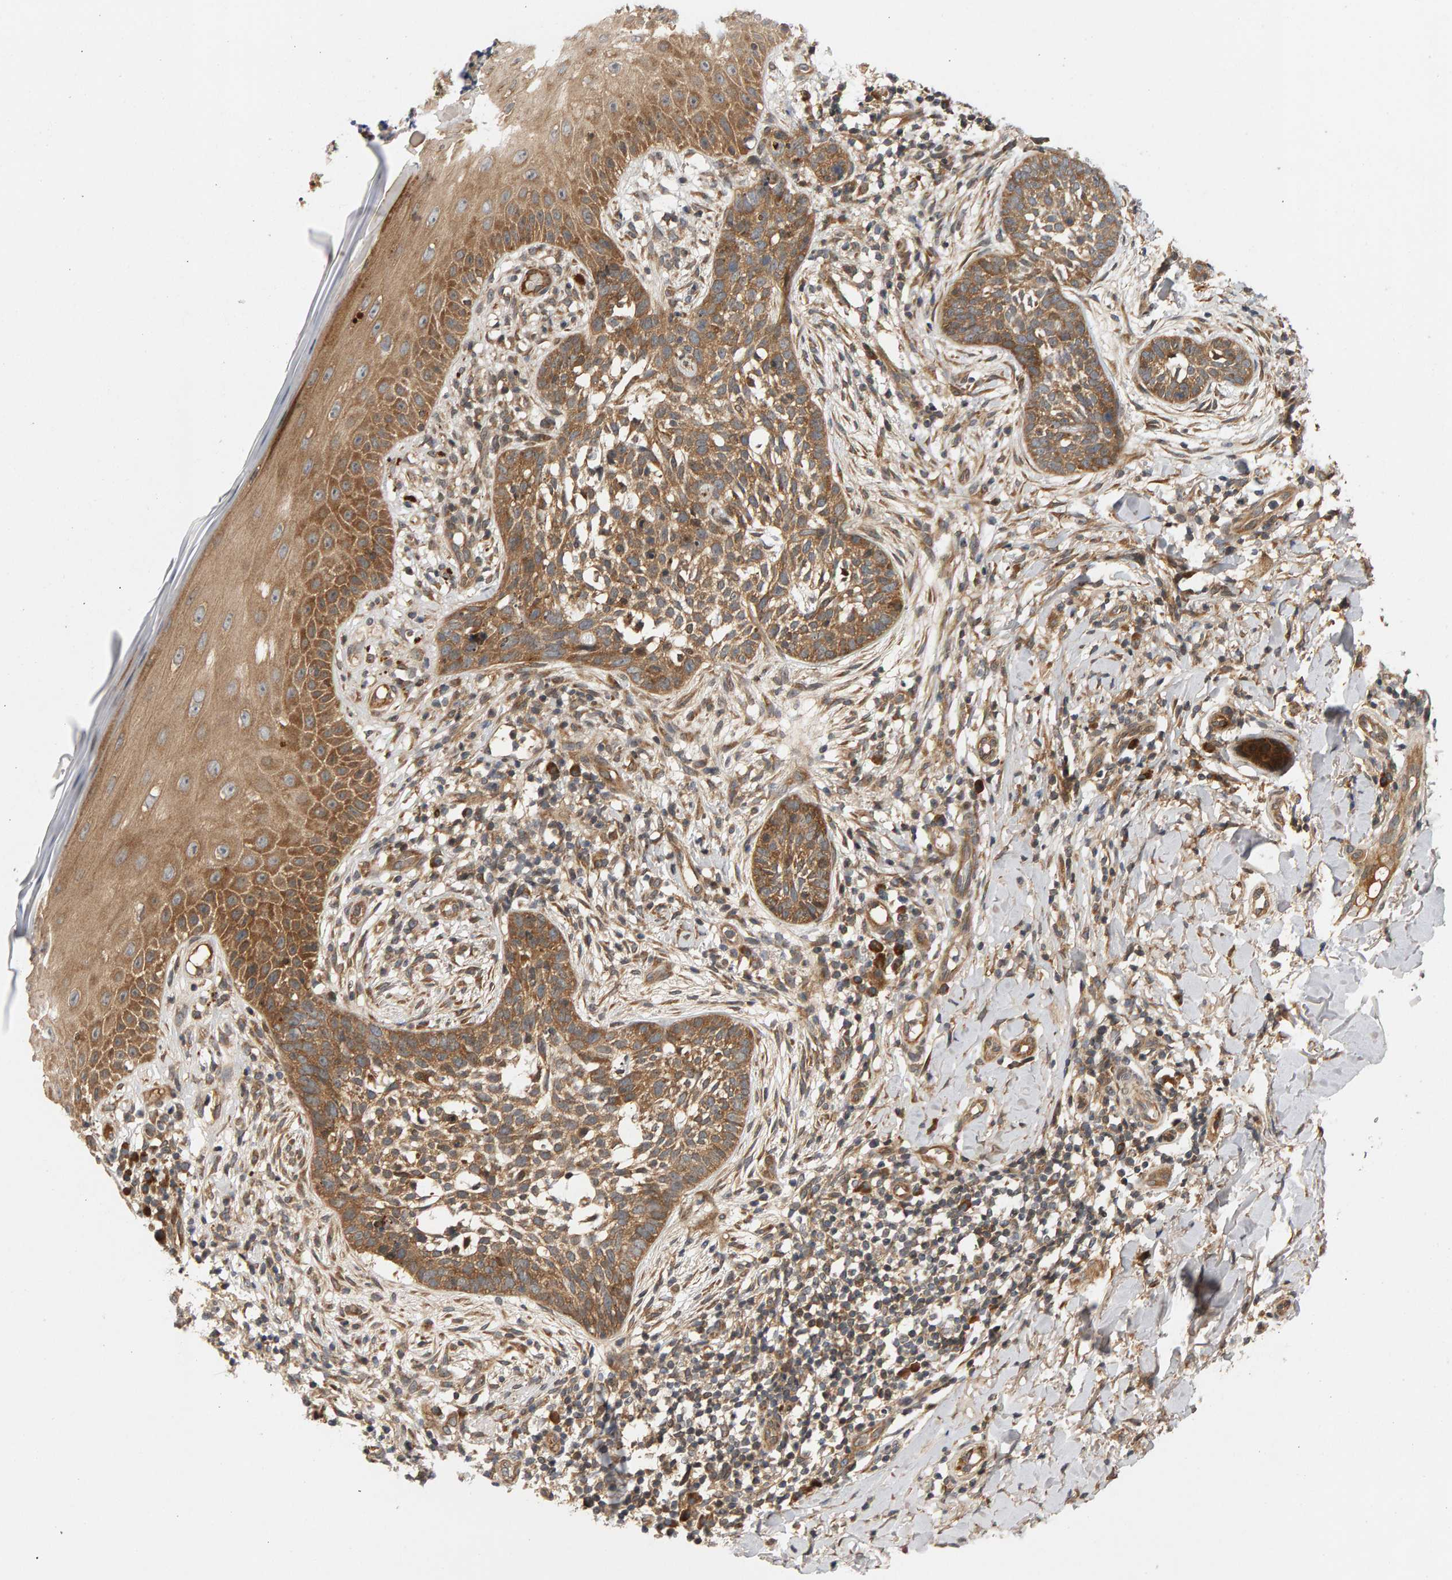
{"staining": {"intensity": "moderate", "quantity": ">75%", "location": "cytoplasmic/membranous"}, "tissue": "skin cancer", "cell_type": "Tumor cells", "image_type": "cancer", "snomed": [{"axis": "morphology", "description": "Normal tissue, NOS"}, {"axis": "morphology", "description": "Basal cell carcinoma"}, {"axis": "topography", "description": "Skin"}], "caption": "This image displays immunohistochemistry (IHC) staining of human skin cancer (basal cell carcinoma), with medium moderate cytoplasmic/membranous positivity in approximately >75% of tumor cells.", "gene": "BAHCC1", "patient": {"sex": "male", "age": 67}}